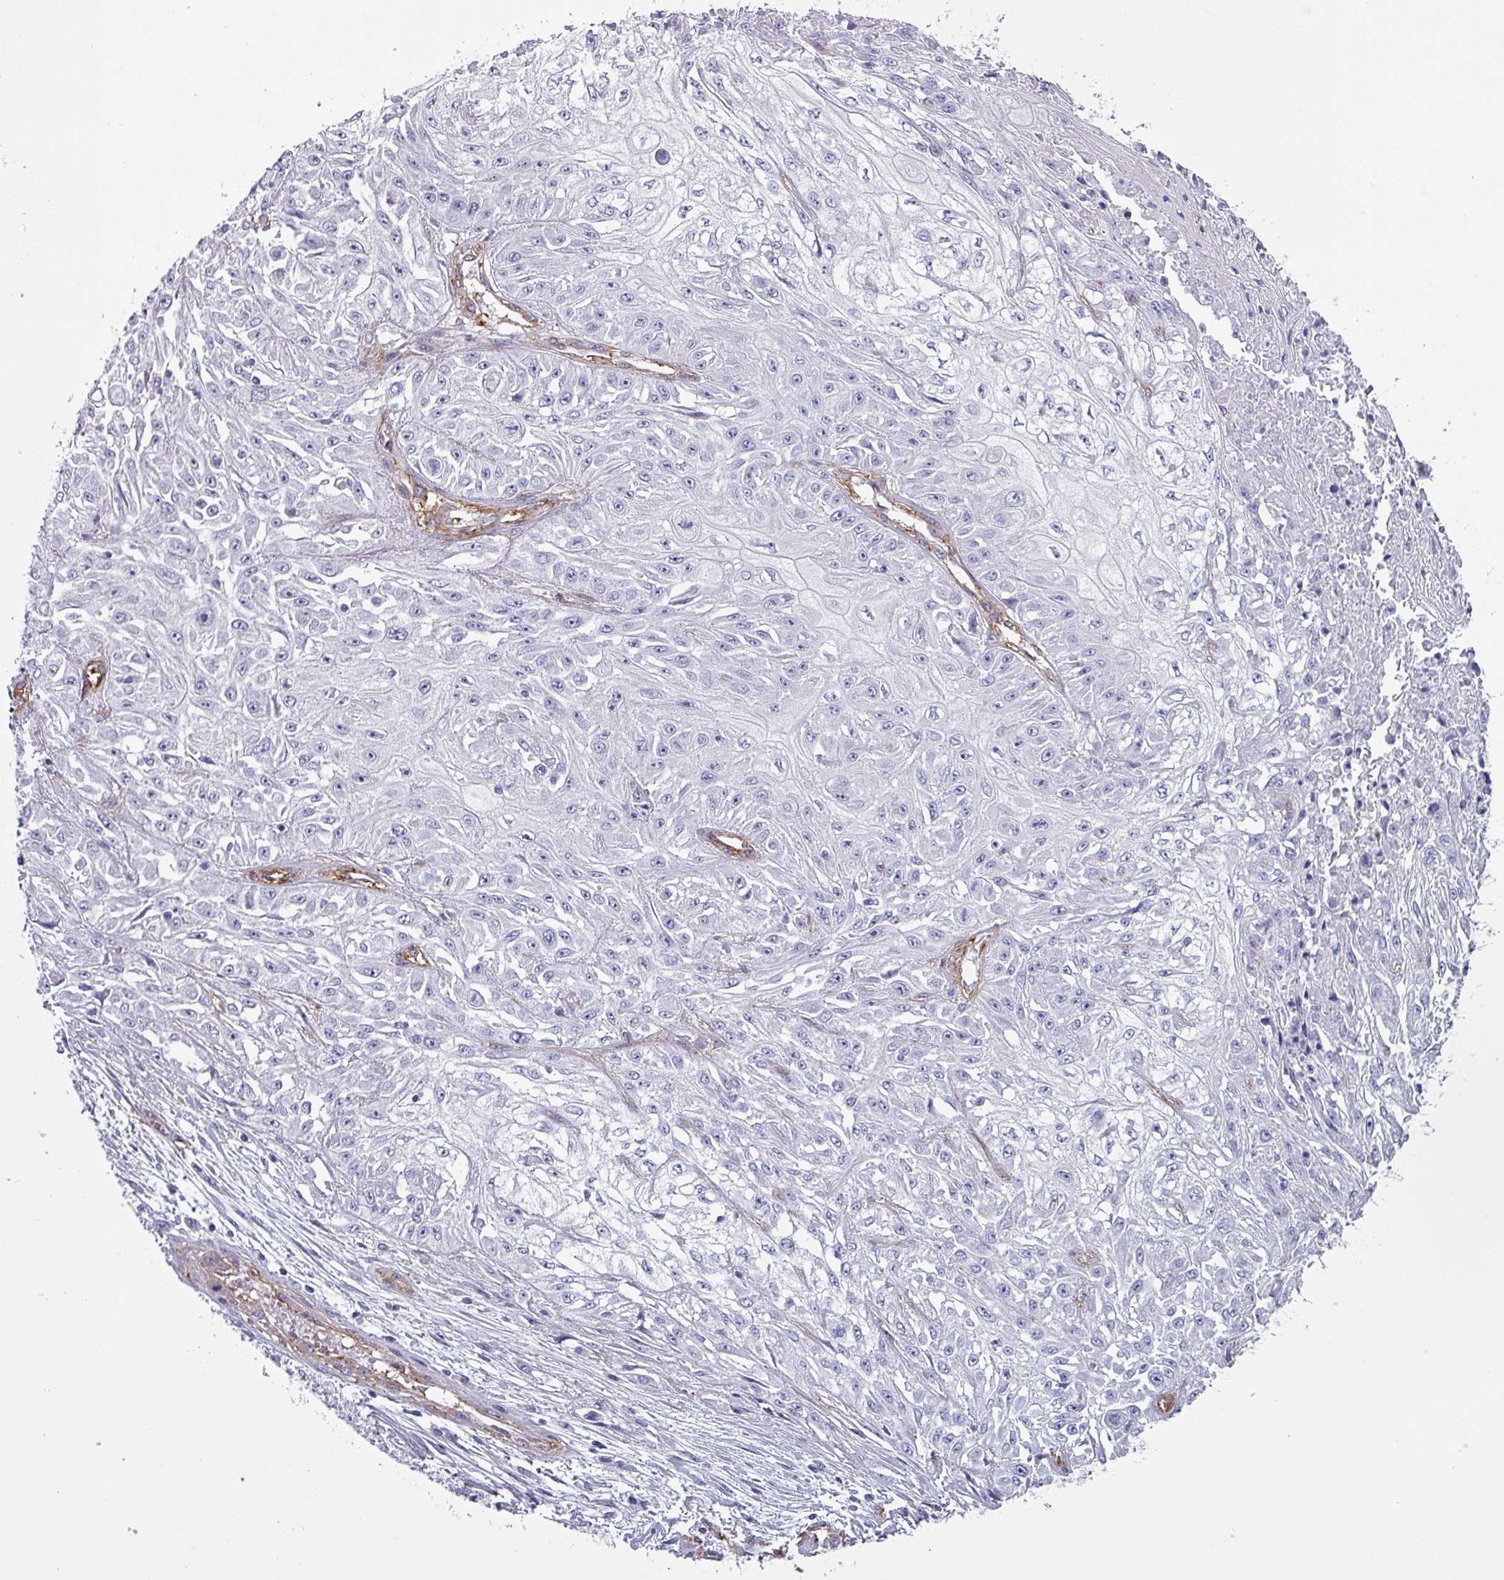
{"staining": {"intensity": "negative", "quantity": "none", "location": "none"}, "tissue": "skin cancer", "cell_type": "Tumor cells", "image_type": "cancer", "snomed": [{"axis": "morphology", "description": "Squamous cell carcinoma, NOS"}, {"axis": "morphology", "description": "Squamous cell carcinoma, metastatic, NOS"}, {"axis": "topography", "description": "Skin"}, {"axis": "topography", "description": "Lymph node"}], "caption": "DAB (3,3'-diaminobenzidine) immunohistochemical staining of skin metastatic squamous cell carcinoma demonstrates no significant staining in tumor cells.", "gene": "ZNF816-ZNF321P", "patient": {"sex": "male", "age": 75}}